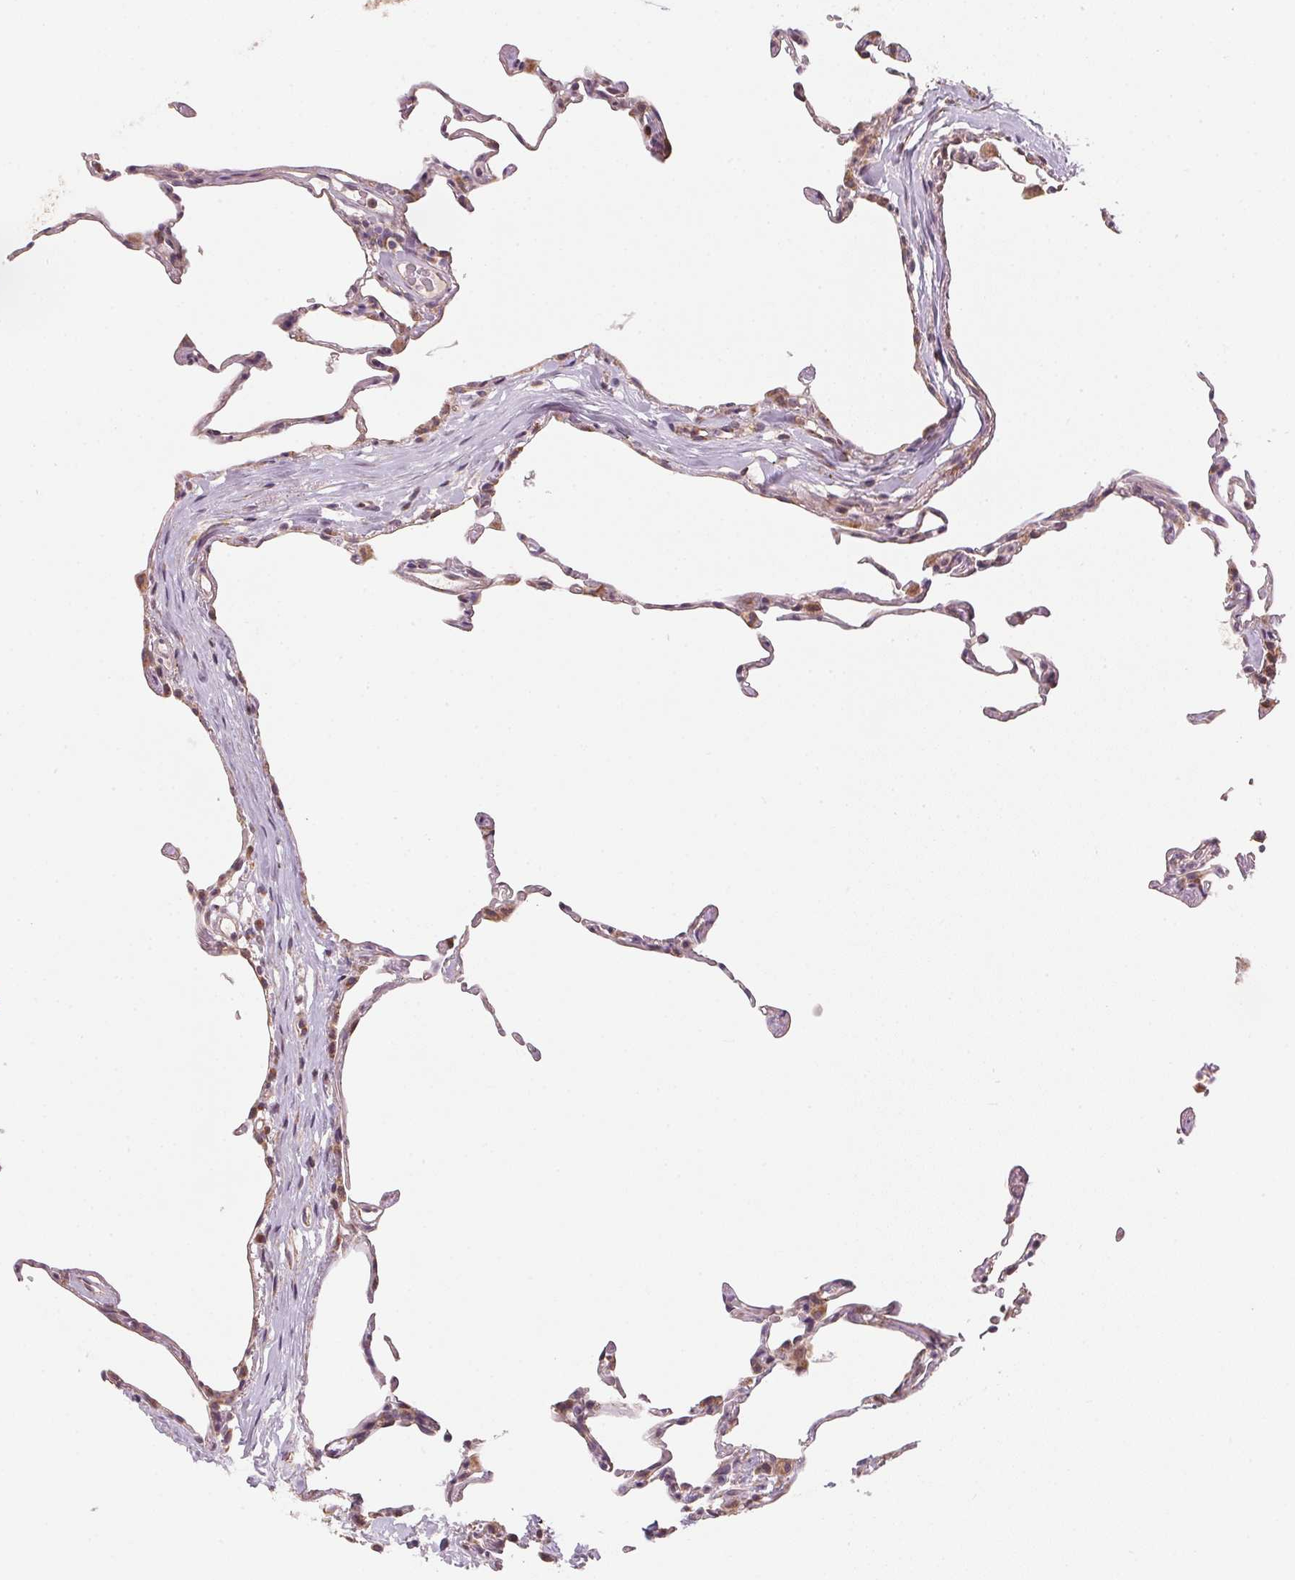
{"staining": {"intensity": "weak", "quantity": "25%-75%", "location": "cytoplasmic/membranous"}, "tissue": "lung", "cell_type": "Alveolar cells", "image_type": "normal", "snomed": [{"axis": "morphology", "description": "Normal tissue, NOS"}, {"axis": "topography", "description": "Lung"}], "caption": "A brown stain labels weak cytoplasmic/membranous staining of a protein in alveolar cells of unremarkable lung. Using DAB (3,3'-diaminobenzidine) (brown) and hematoxylin (blue) stains, captured at high magnification using brightfield microscopy.", "gene": "MATCAP1", "patient": {"sex": "female", "age": 57}}